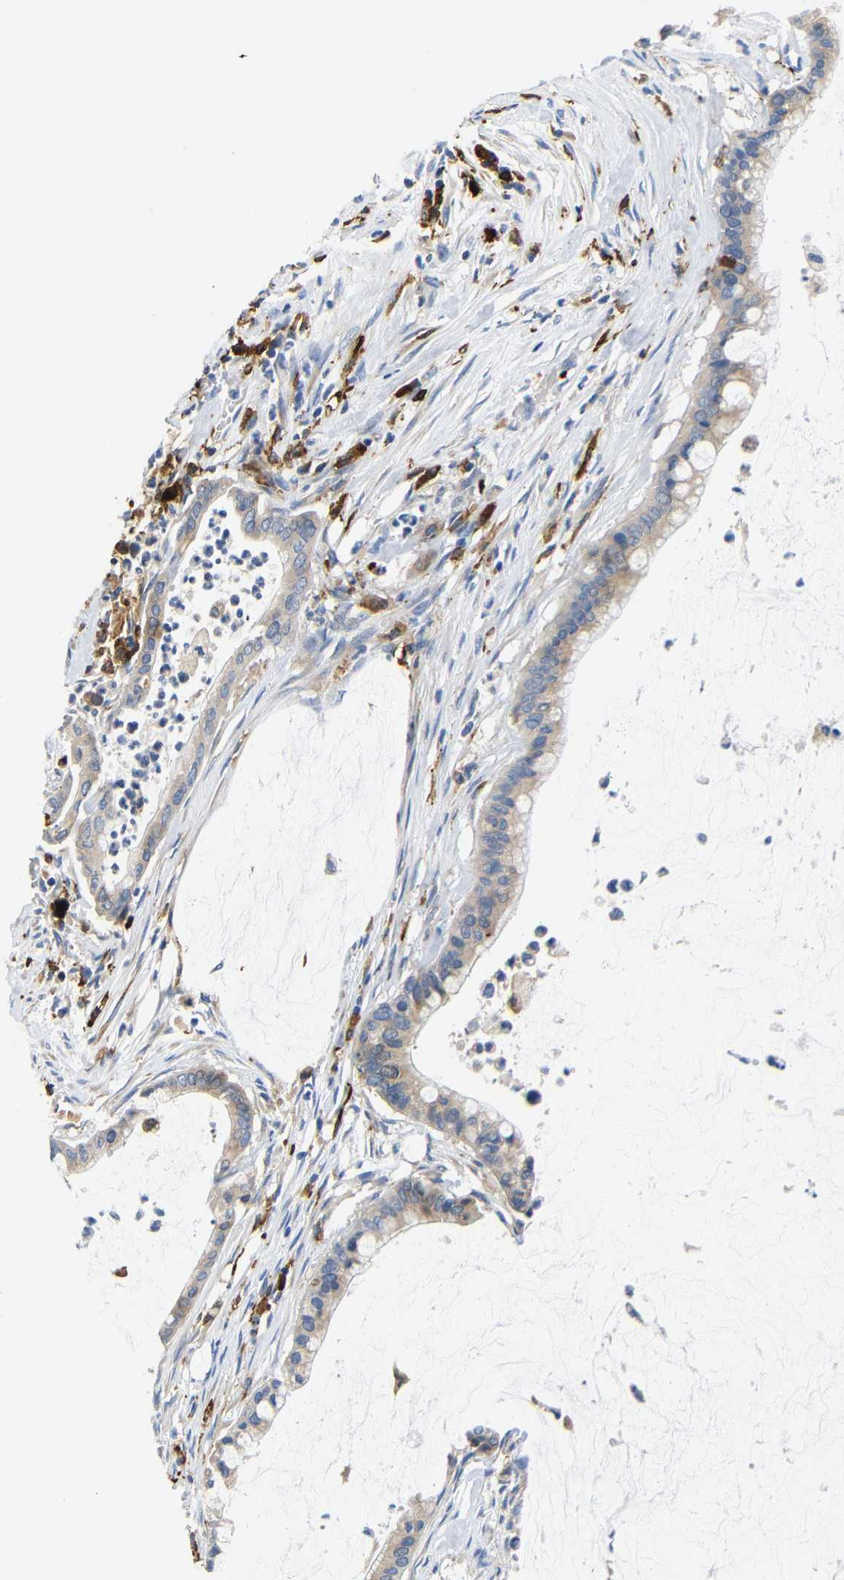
{"staining": {"intensity": "weak", "quantity": ">75%", "location": "cytoplasmic/membranous"}, "tissue": "pancreatic cancer", "cell_type": "Tumor cells", "image_type": "cancer", "snomed": [{"axis": "morphology", "description": "Adenocarcinoma, NOS"}, {"axis": "topography", "description": "Pancreas"}], "caption": "A high-resolution photomicrograph shows IHC staining of adenocarcinoma (pancreatic), which reveals weak cytoplasmic/membranous expression in about >75% of tumor cells.", "gene": "HLA-DQB1", "patient": {"sex": "male", "age": 41}}